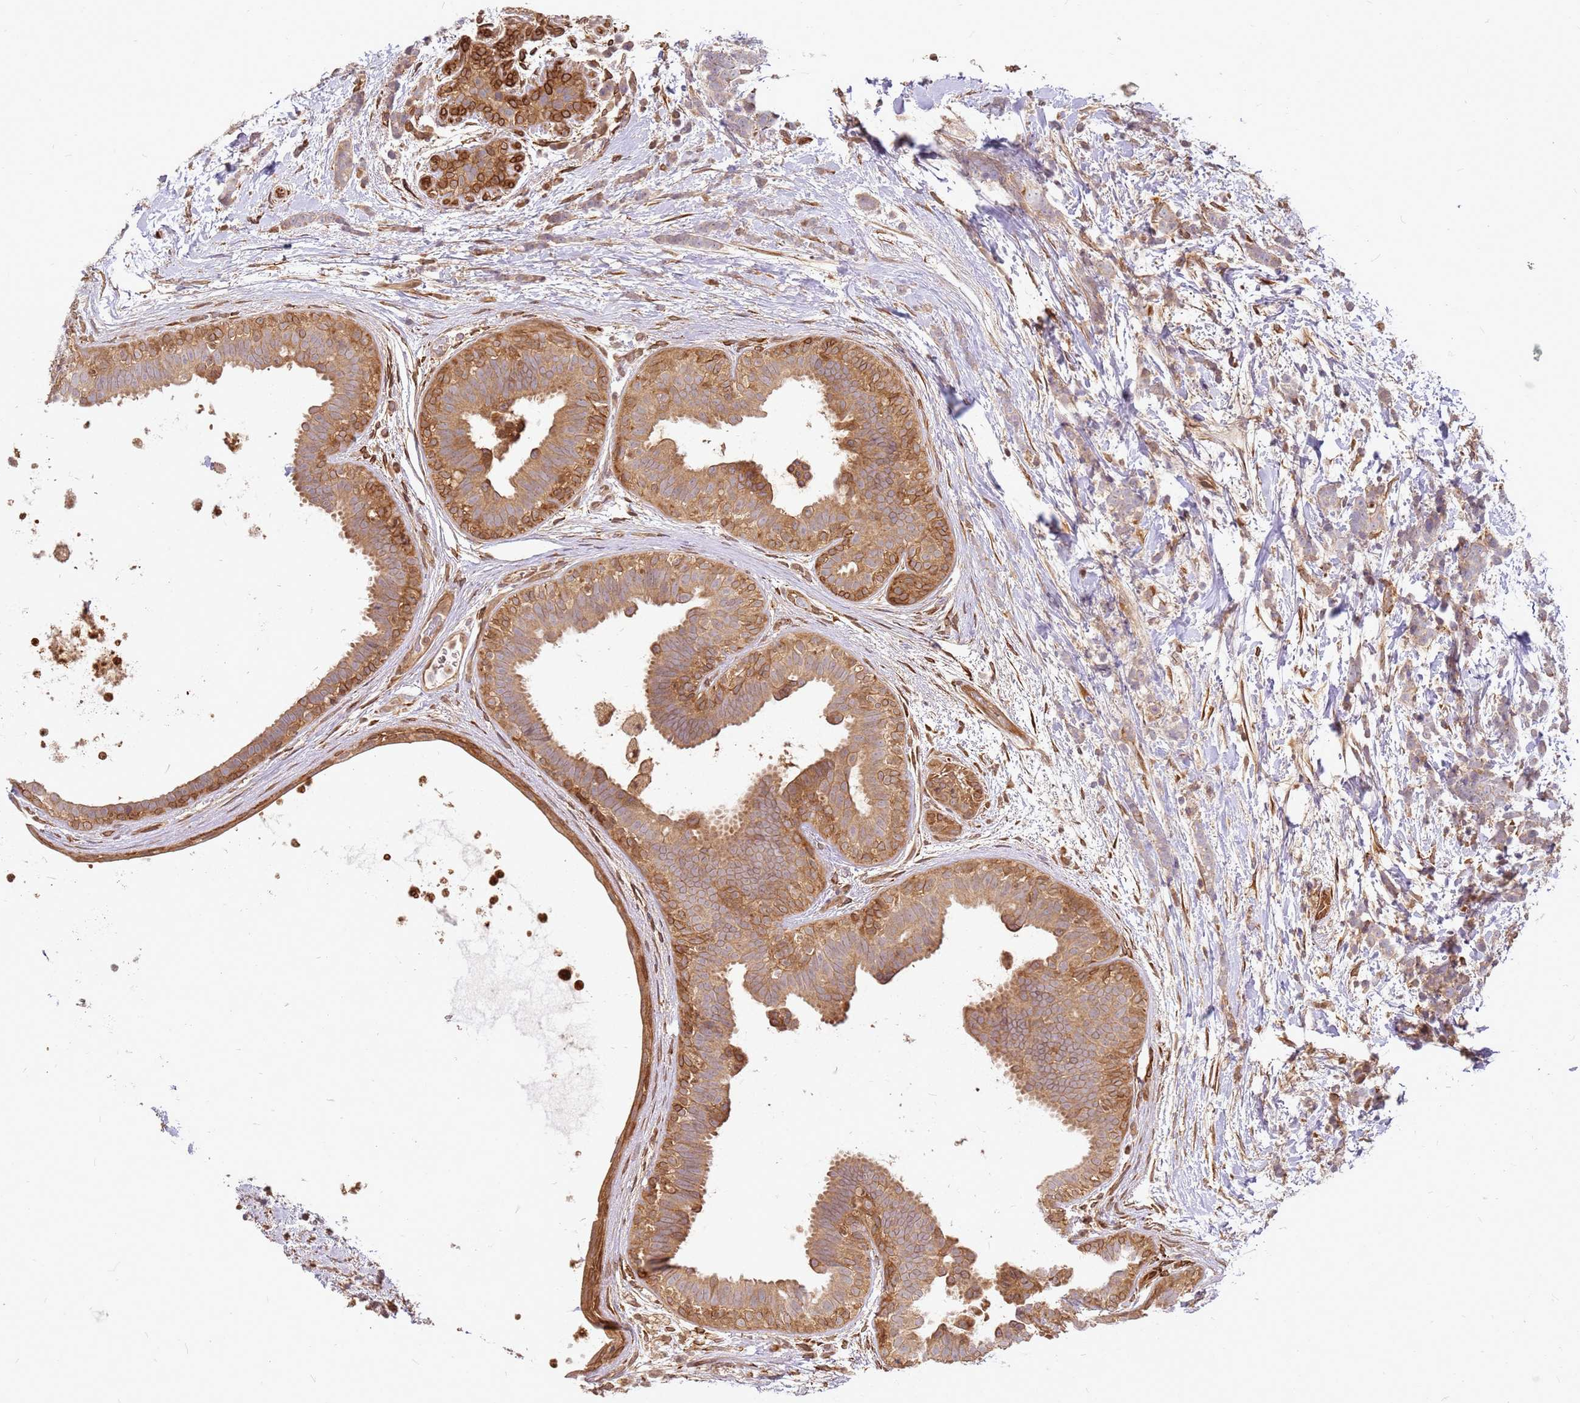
{"staining": {"intensity": "negative", "quantity": "none", "location": "none"}, "tissue": "breast cancer", "cell_type": "Tumor cells", "image_type": "cancer", "snomed": [{"axis": "morphology", "description": "Lobular carcinoma"}, {"axis": "topography", "description": "Breast"}], "caption": "High magnification brightfield microscopy of lobular carcinoma (breast) stained with DAB (3,3'-diaminobenzidine) (brown) and counterstained with hematoxylin (blue): tumor cells show no significant positivity.", "gene": "NUDT14", "patient": {"sex": "female", "age": 58}}